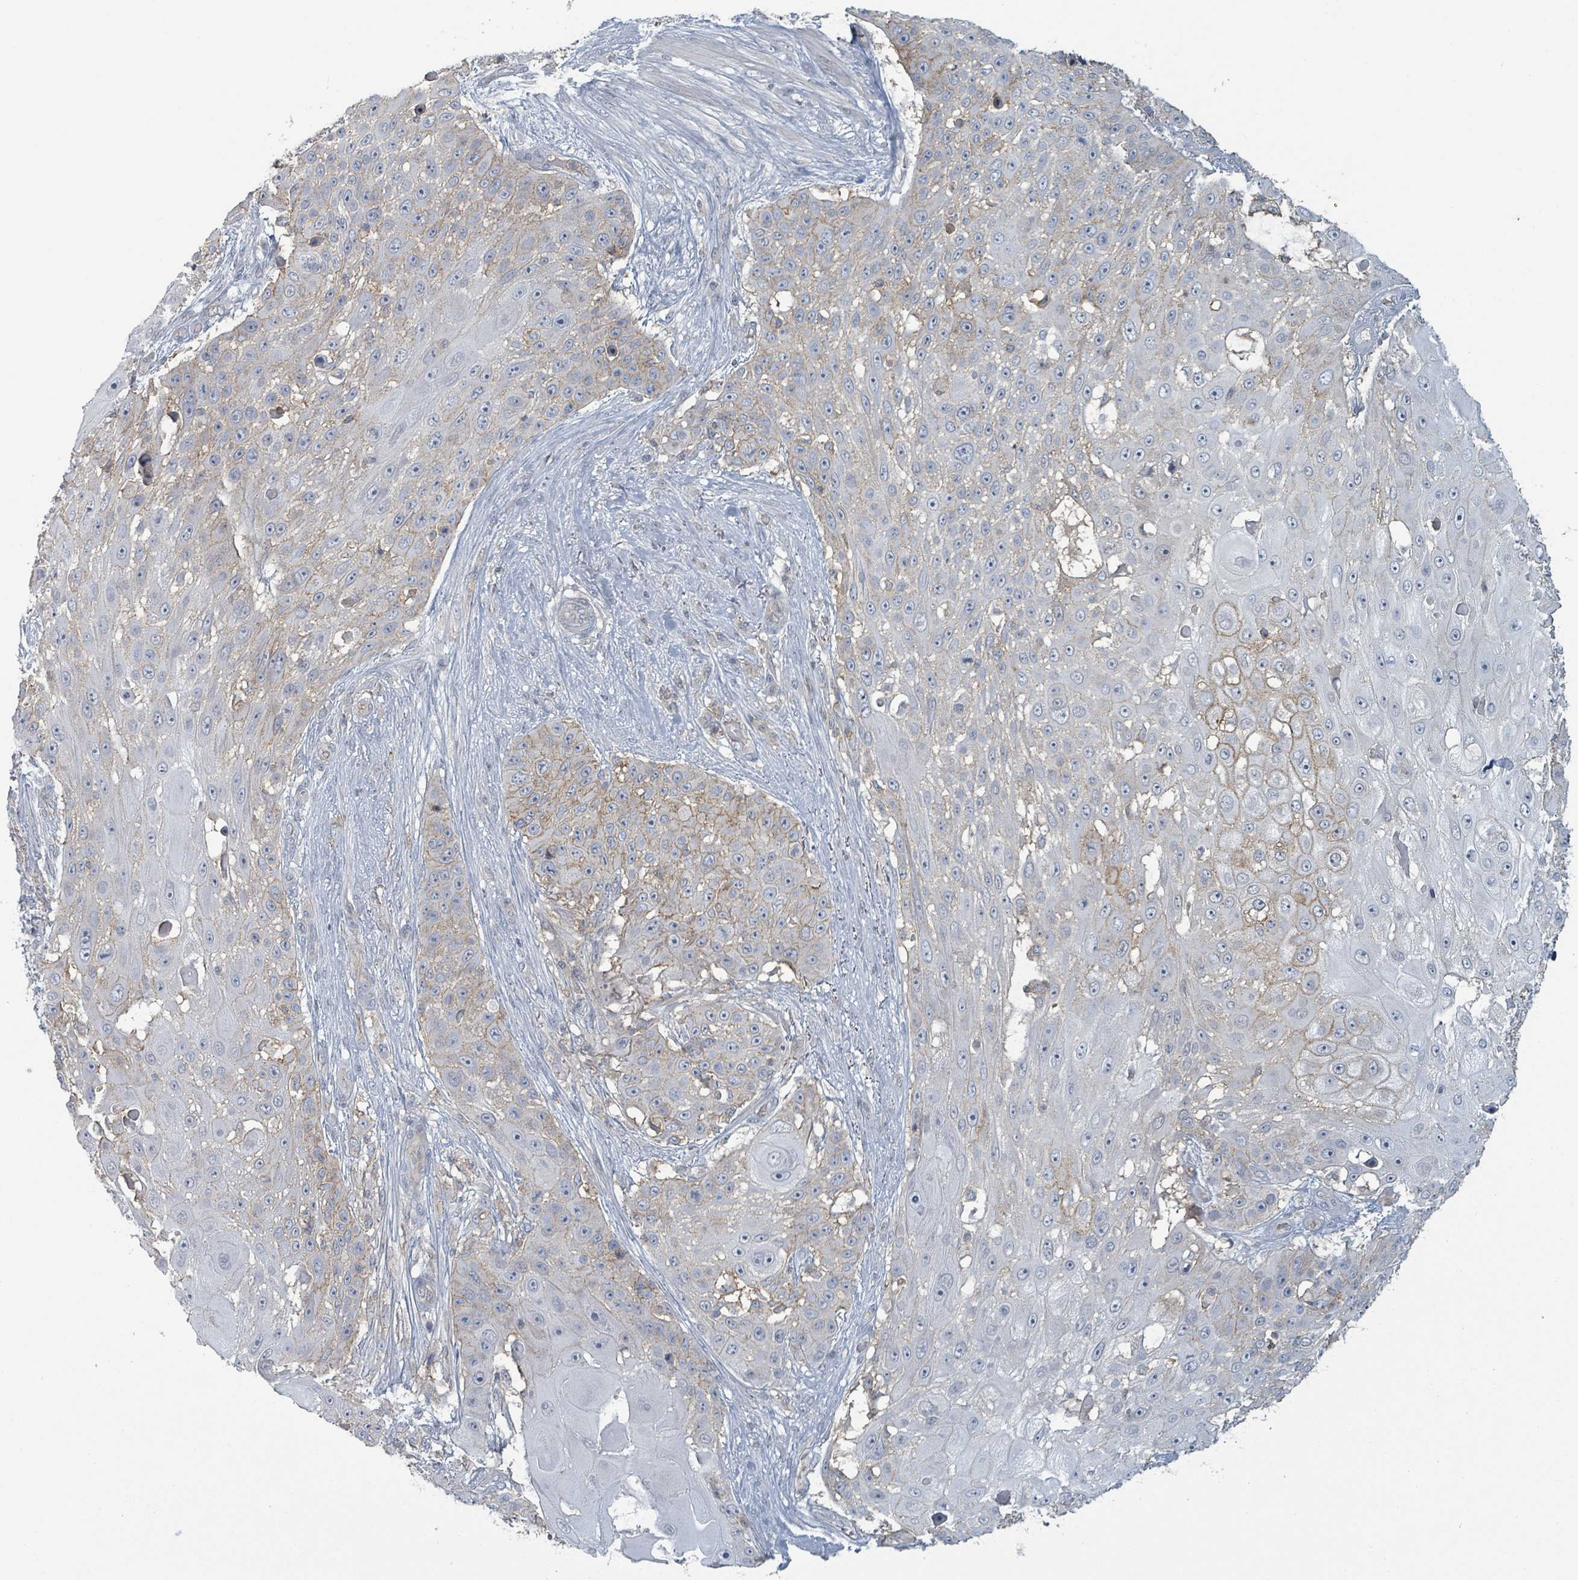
{"staining": {"intensity": "weak", "quantity": "25%-75%", "location": "cytoplasmic/membranous"}, "tissue": "skin cancer", "cell_type": "Tumor cells", "image_type": "cancer", "snomed": [{"axis": "morphology", "description": "Squamous cell carcinoma, NOS"}, {"axis": "topography", "description": "Skin"}], "caption": "A low amount of weak cytoplasmic/membranous expression is present in about 25%-75% of tumor cells in squamous cell carcinoma (skin) tissue.", "gene": "TNFRSF14", "patient": {"sex": "female", "age": 86}}